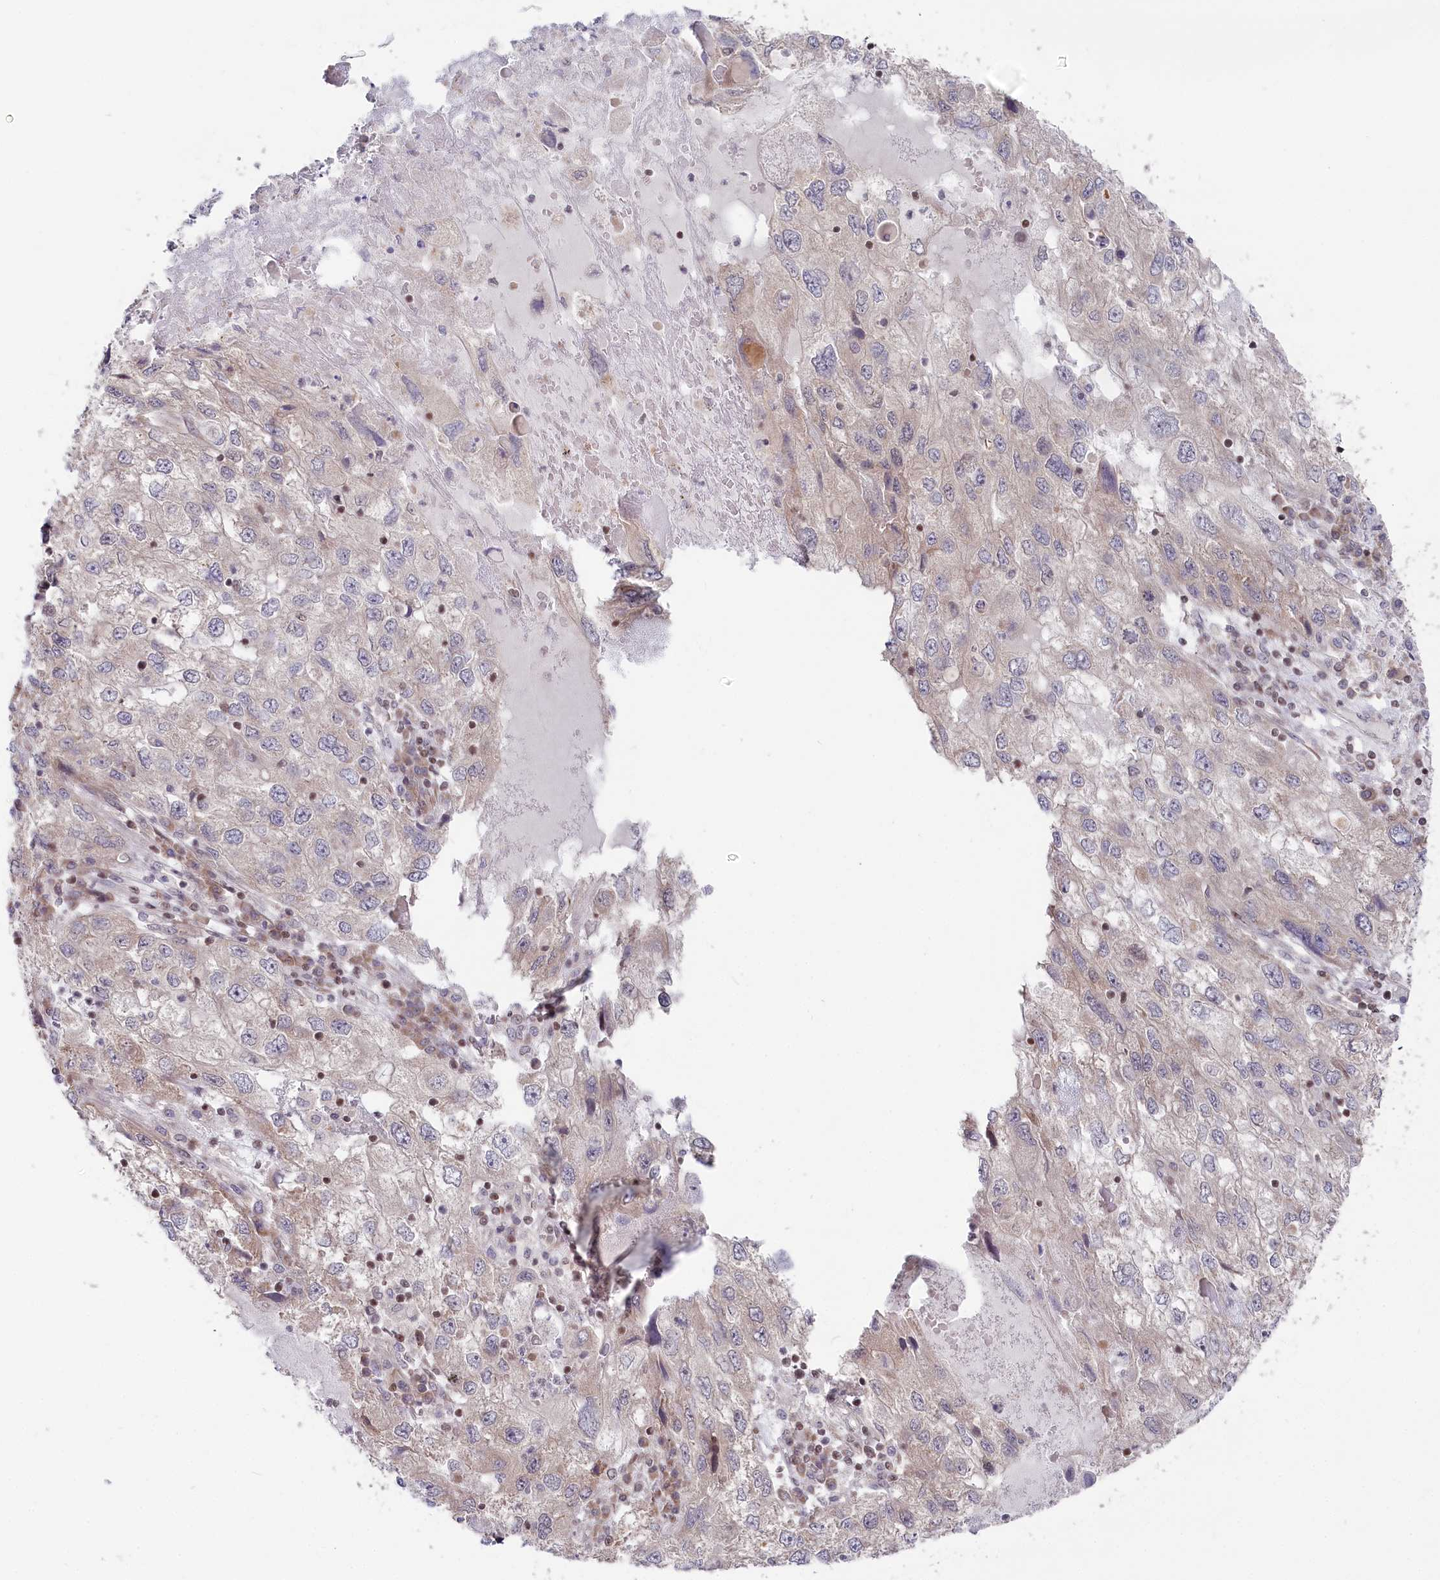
{"staining": {"intensity": "negative", "quantity": "none", "location": "none"}, "tissue": "endometrial cancer", "cell_type": "Tumor cells", "image_type": "cancer", "snomed": [{"axis": "morphology", "description": "Adenocarcinoma, NOS"}, {"axis": "topography", "description": "Endometrium"}], "caption": "DAB (3,3'-diaminobenzidine) immunohistochemical staining of endometrial cancer demonstrates no significant positivity in tumor cells. (Brightfield microscopy of DAB (3,3'-diaminobenzidine) IHC at high magnification).", "gene": "CGGBP1", "patient": {"sex": "female", "age": 49}}